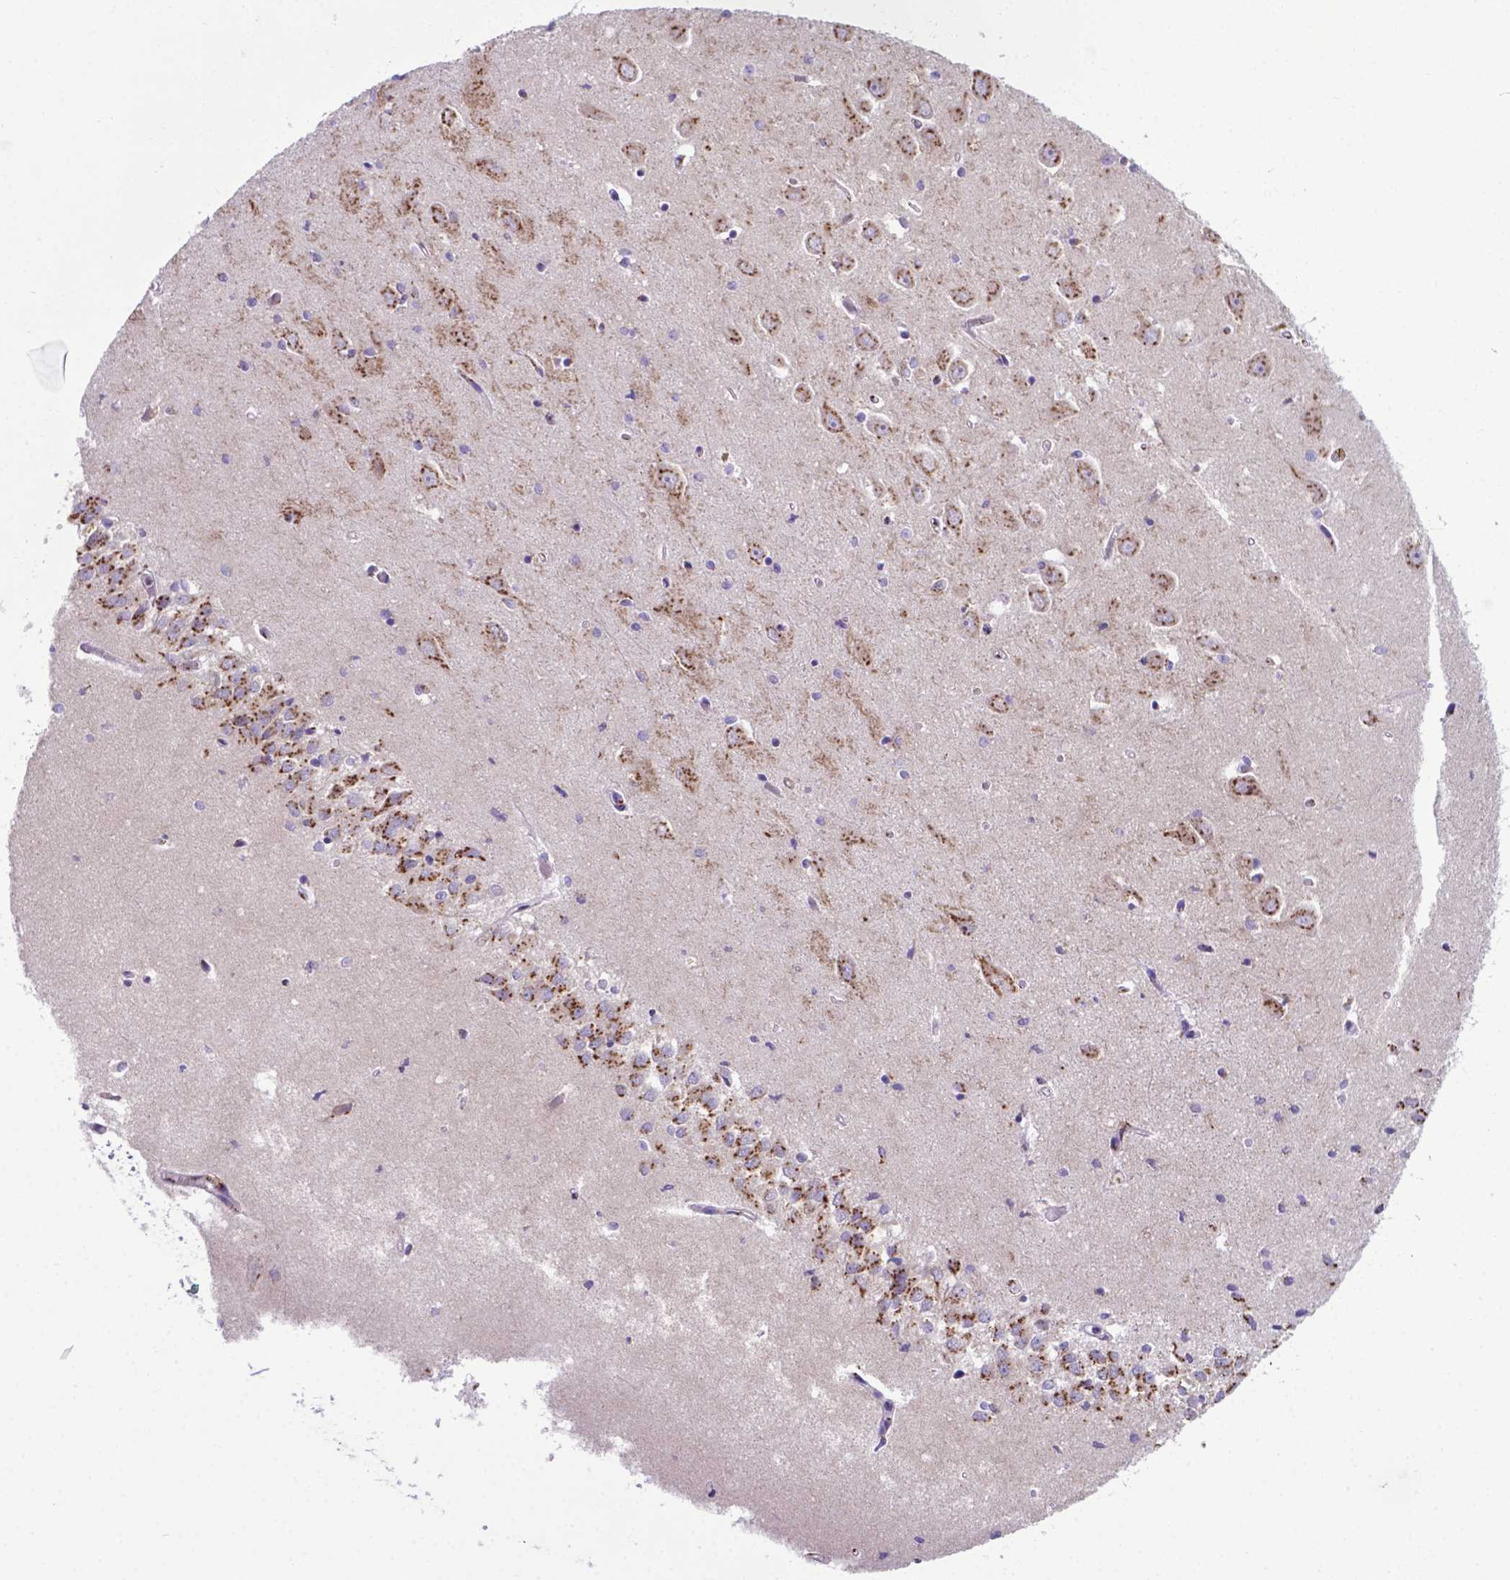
{"staining": {"intensity": "negative", "quantity": "none", "location": "none"}, "tissue": "hippocampus", "cell_type": "Glial cells", "image_type": "normal", "snomed": [{"axis": "morphology", "description": "Normal tissue, NOS"}, {"axis": "topography", "description": "Hippocampus"}], "caption": "Human hippocampus stained for a protein using immunohistochemistry (IHC) demonstrates no positivity in glial cells.", "gene": "MRPL10", "patient": {"sex": "female", "age": 64}}